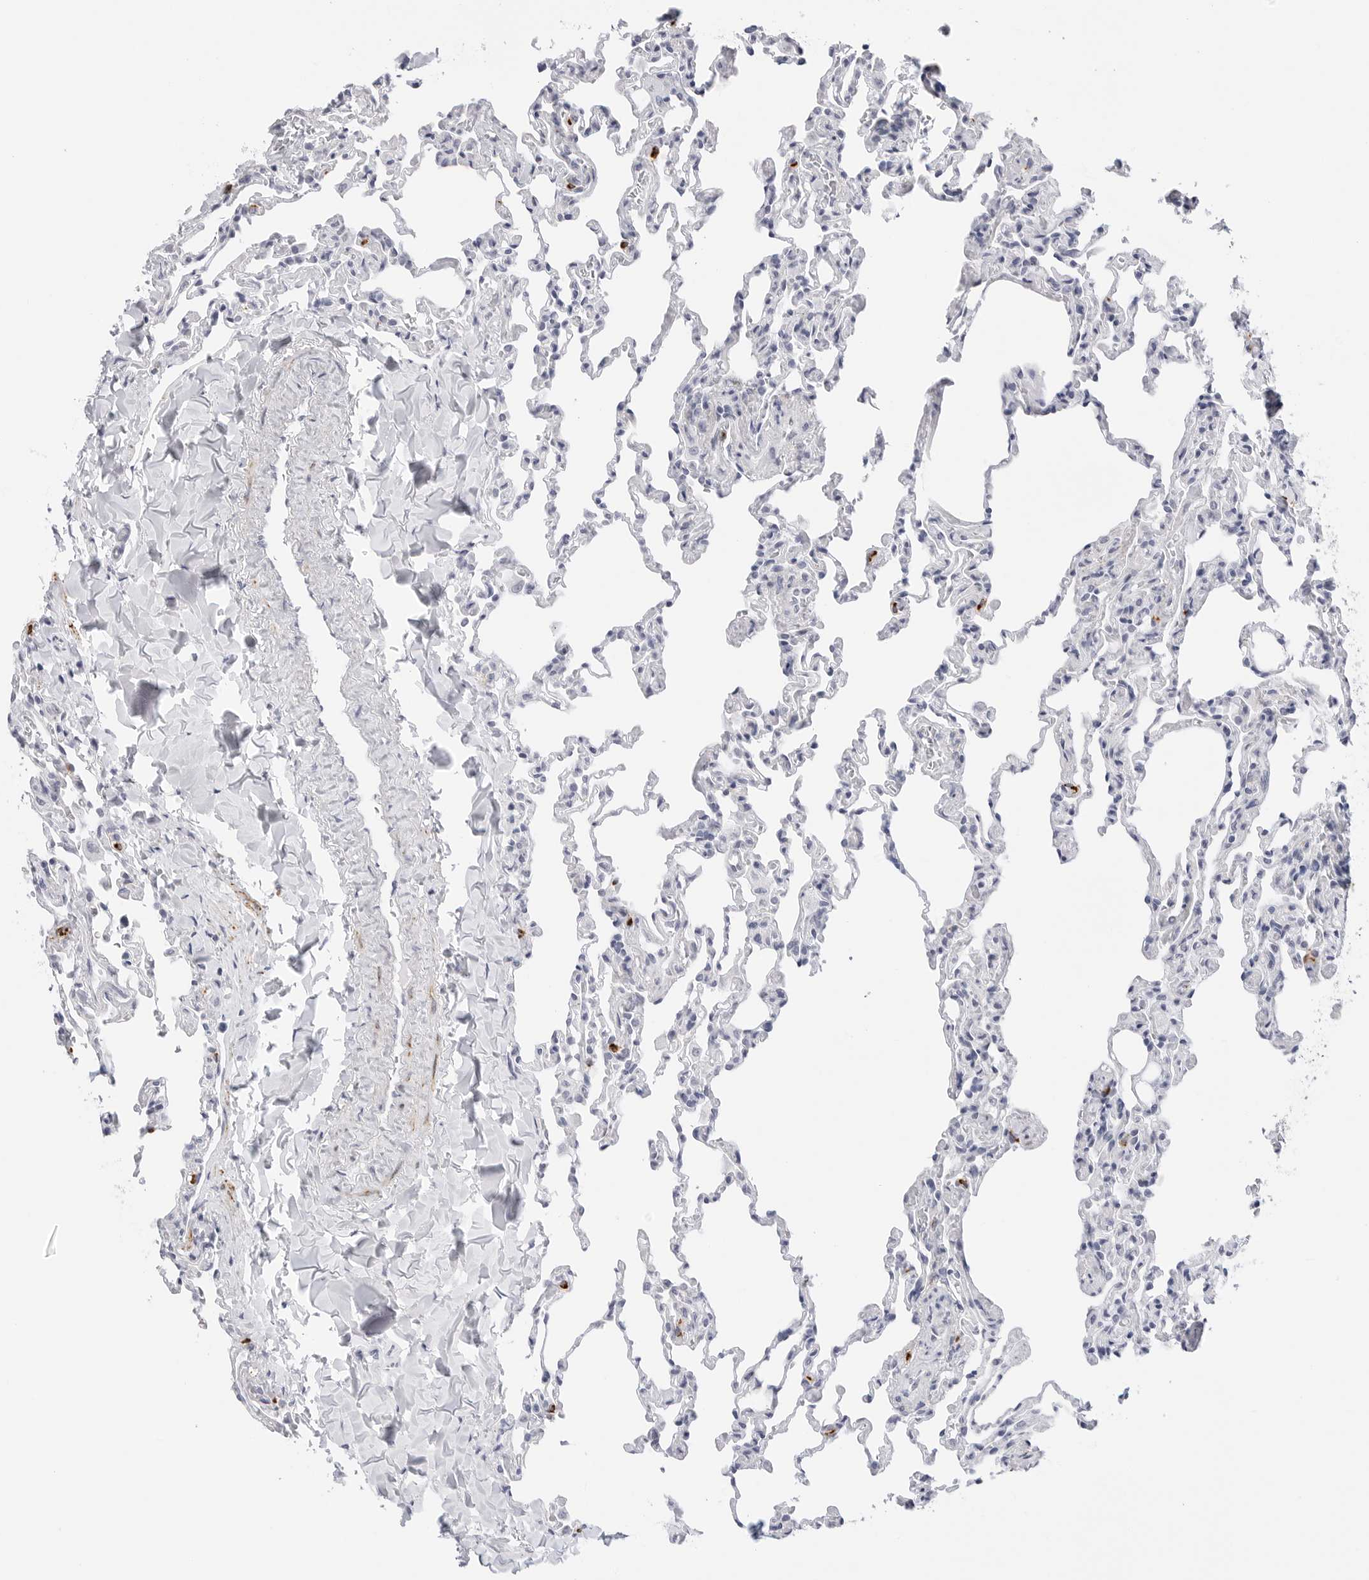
{"staining": {"intensity": "negative", "quantity": "none", "location": "none"}, "tissue": "lung", "cell_type": "Alveolar cells", "image_type": "normal", "snomed": [{"axis": "morphology", "description": "Normal tissue, NOS"}, {"axis": "topography", "description": "Lung"}], "caption": "Normal lung was stained to show a protein in brown. There is no significant staining in alveolar cells. (Immunohistochemistry (ihc), brightfield microscopy, high magnification).", "gene": "HSPB7", "patient": {"sex": "male", "age": 20}}